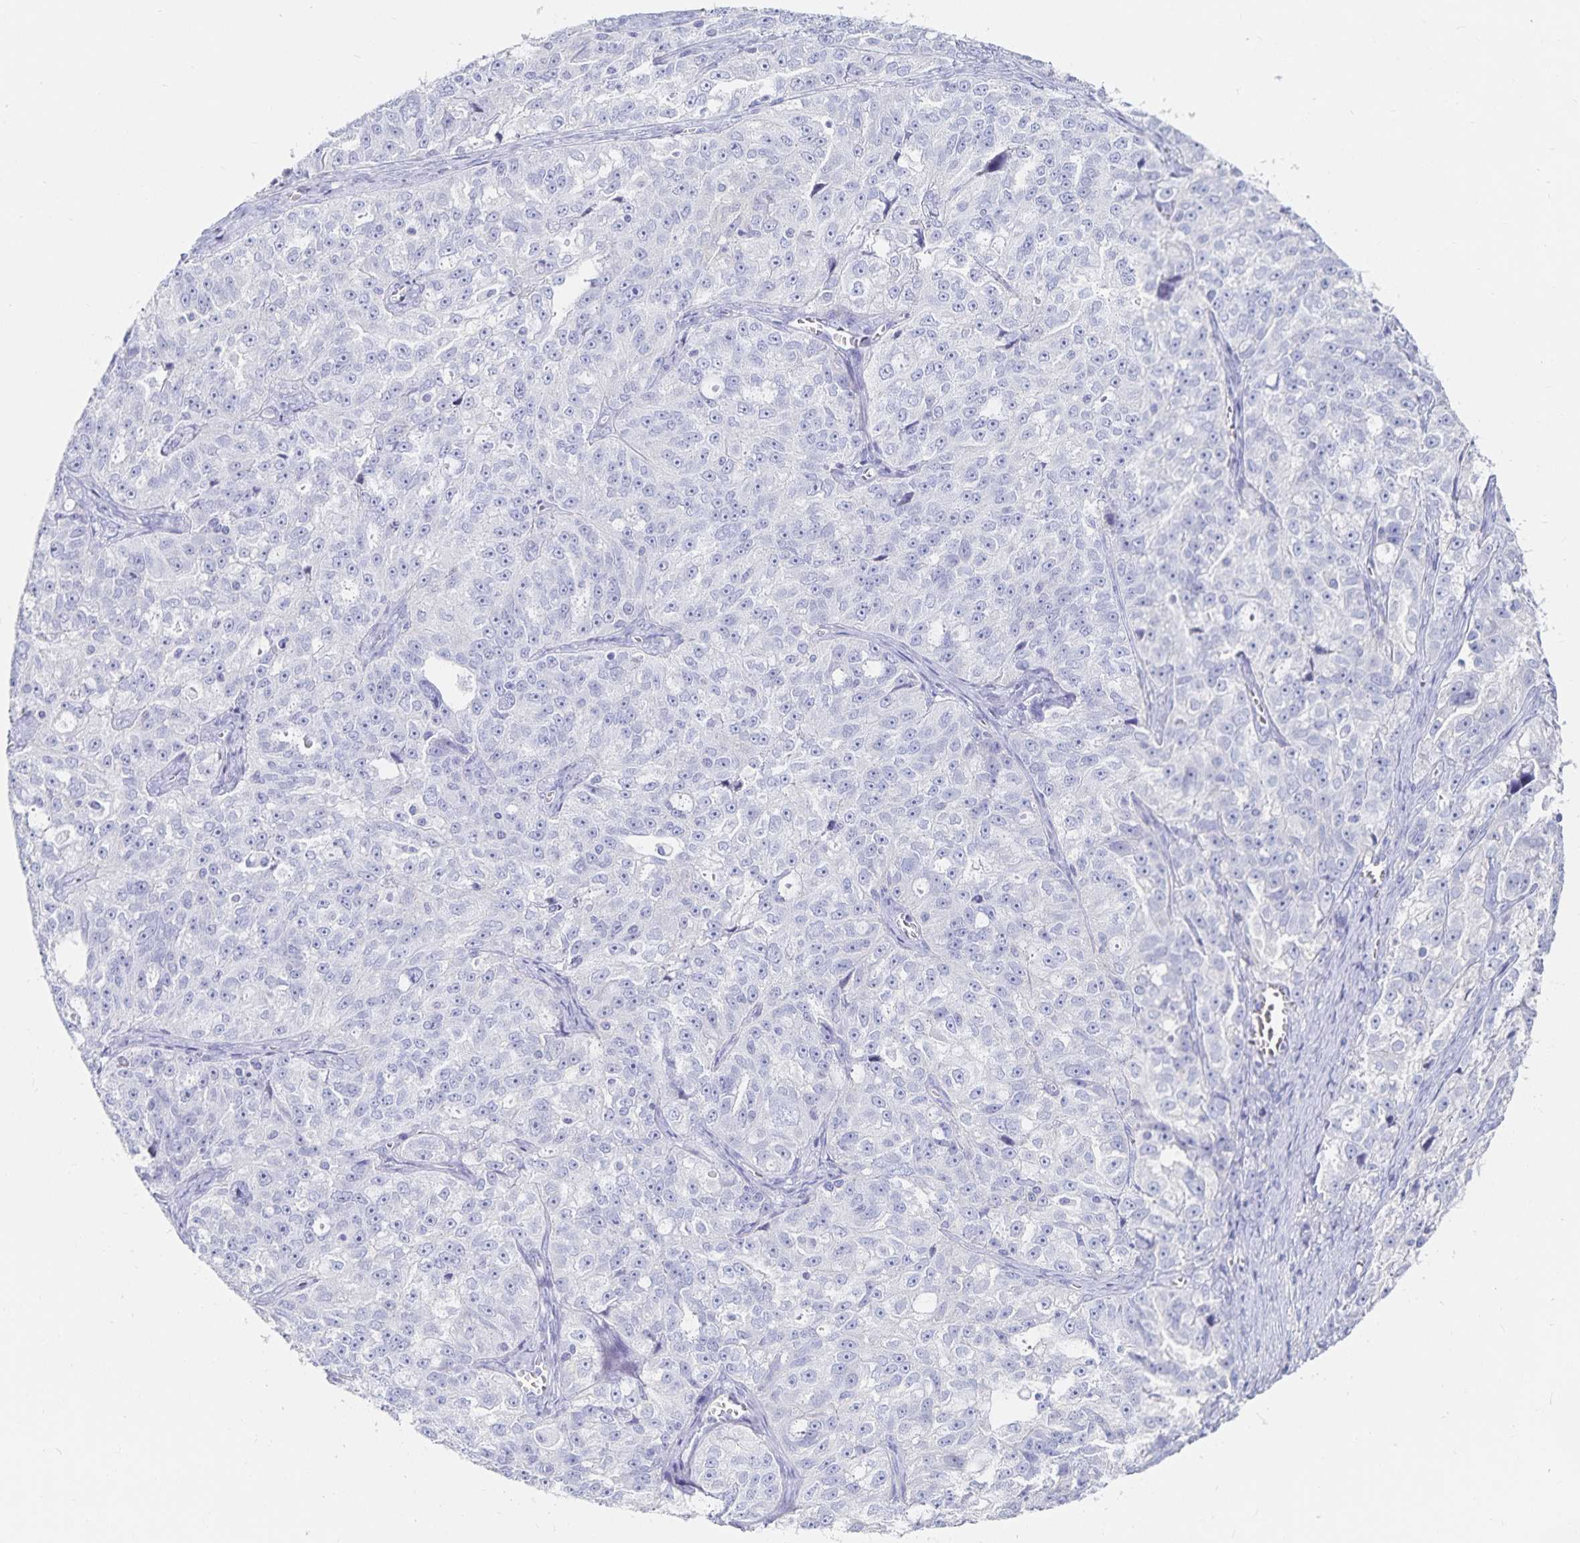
{"staining": {"intensity": "negative", "quantity": "none", "location": "none"}, "tissue": "ovarian cancer", "cell_type": "Tumor cells", "image_type": "cancer", "snomed": [{"axis": "morphology", "description": "Cystadenocarcinoma, serous, NOS"}, {"axis": "topography", "description": "Ovary"}], "caption": "Tumor cells show no significant protein staining in ovarian cancer (serous cystadenocarcinoma).", "gene": "TNIP1", "patient": {"sex": "female", "age": 51}}